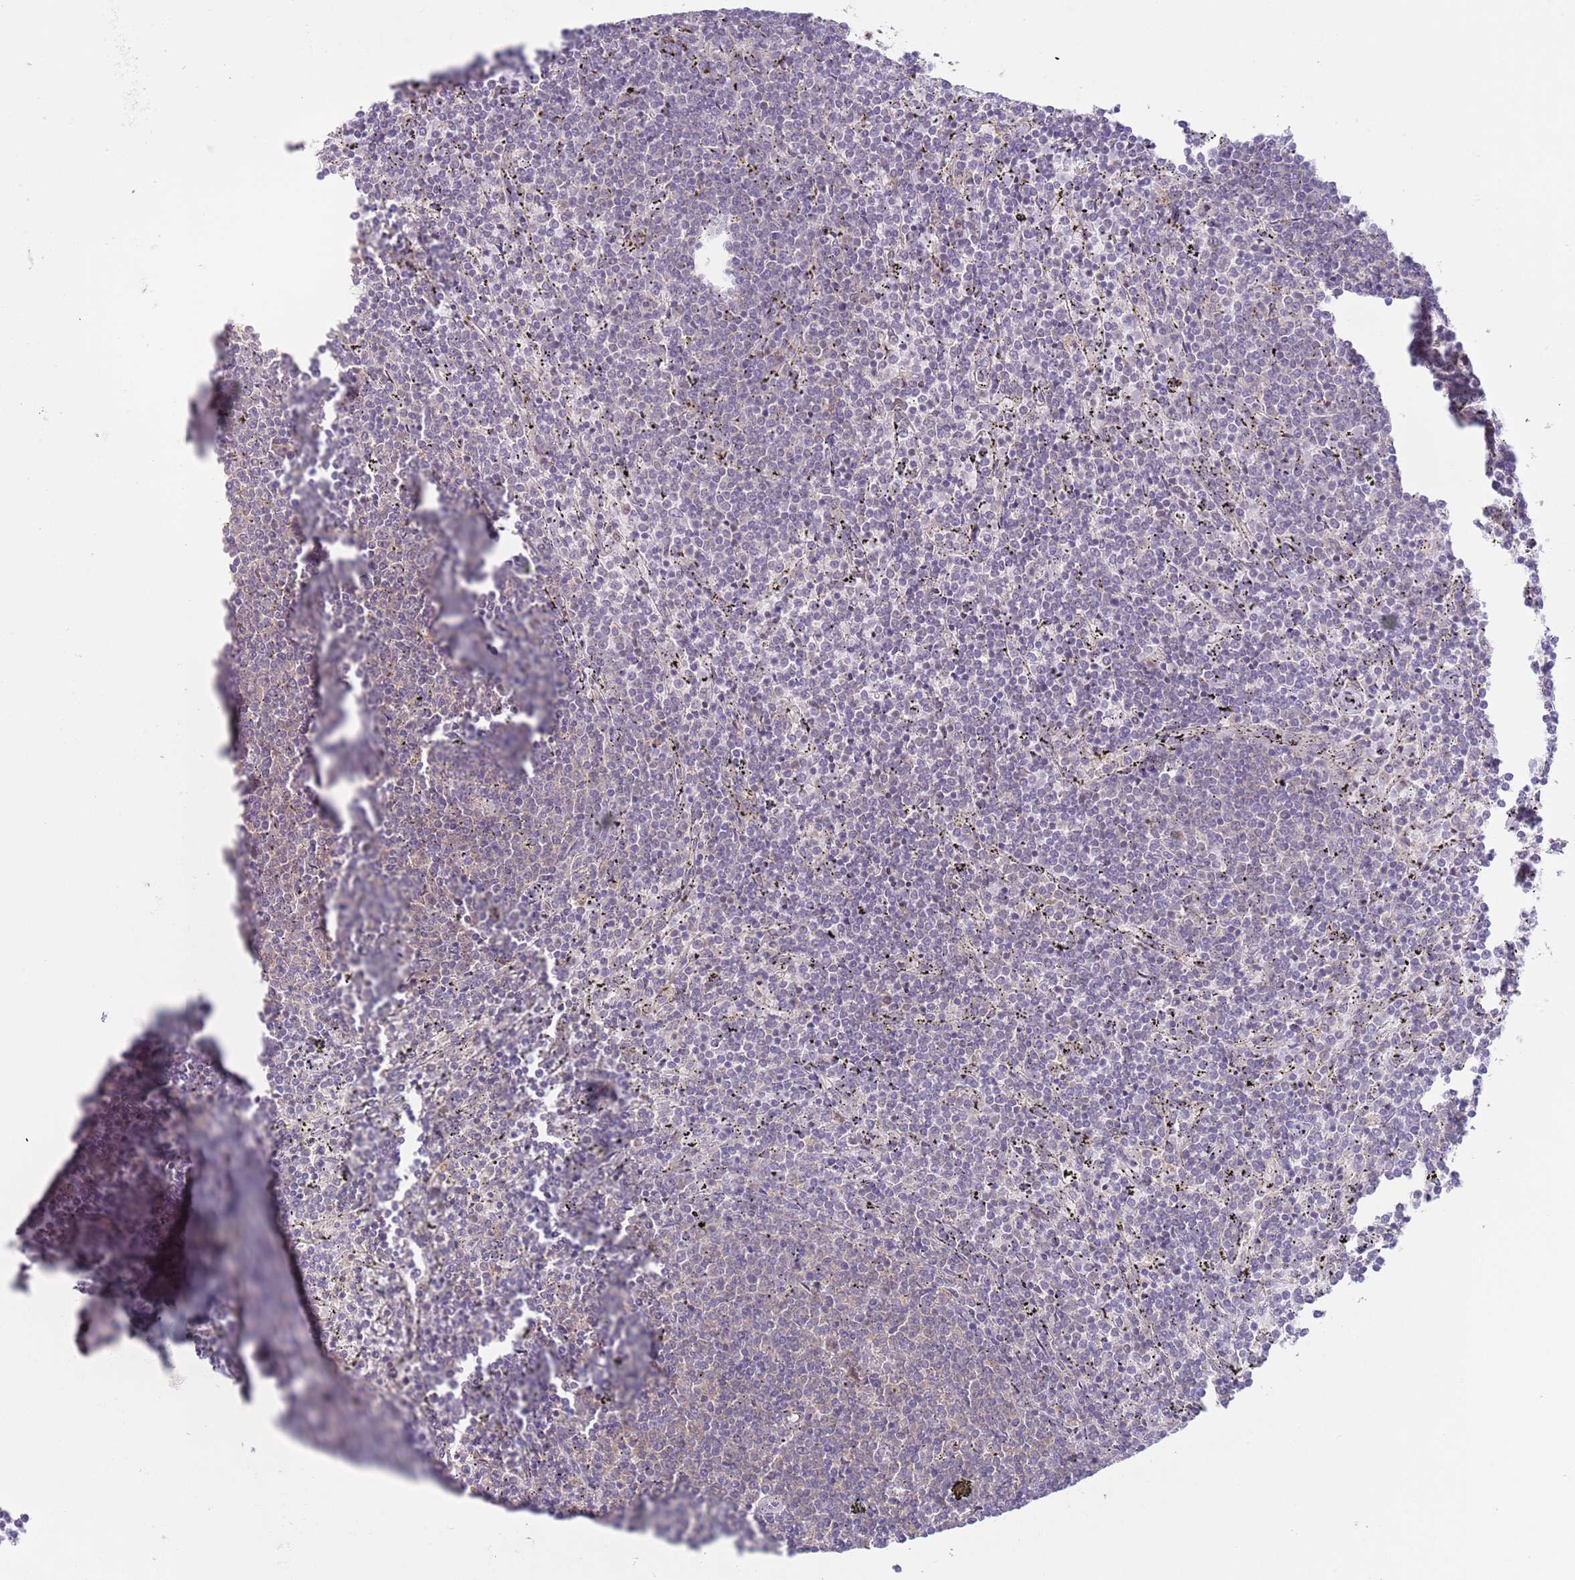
{"staining": {"intensity": "negative", "quantity": "none", "location": "none"}, "tissue": "lymphoma", "cell_type": "Tumor cells", "image_type": "cancer", "snomed": [{"axis": "morphology", "description": "Malignant lymphoma, non-Hodgkin's type, Low grade"}, {"axis": "topography", "description": "Spleen"}], "caption": "This is an immunohistochemistry histopathology image of lymphoma. There is no positivity in tumor cells.", "gene": "COPE", "patient": {"sex": "female", "age": 50}}